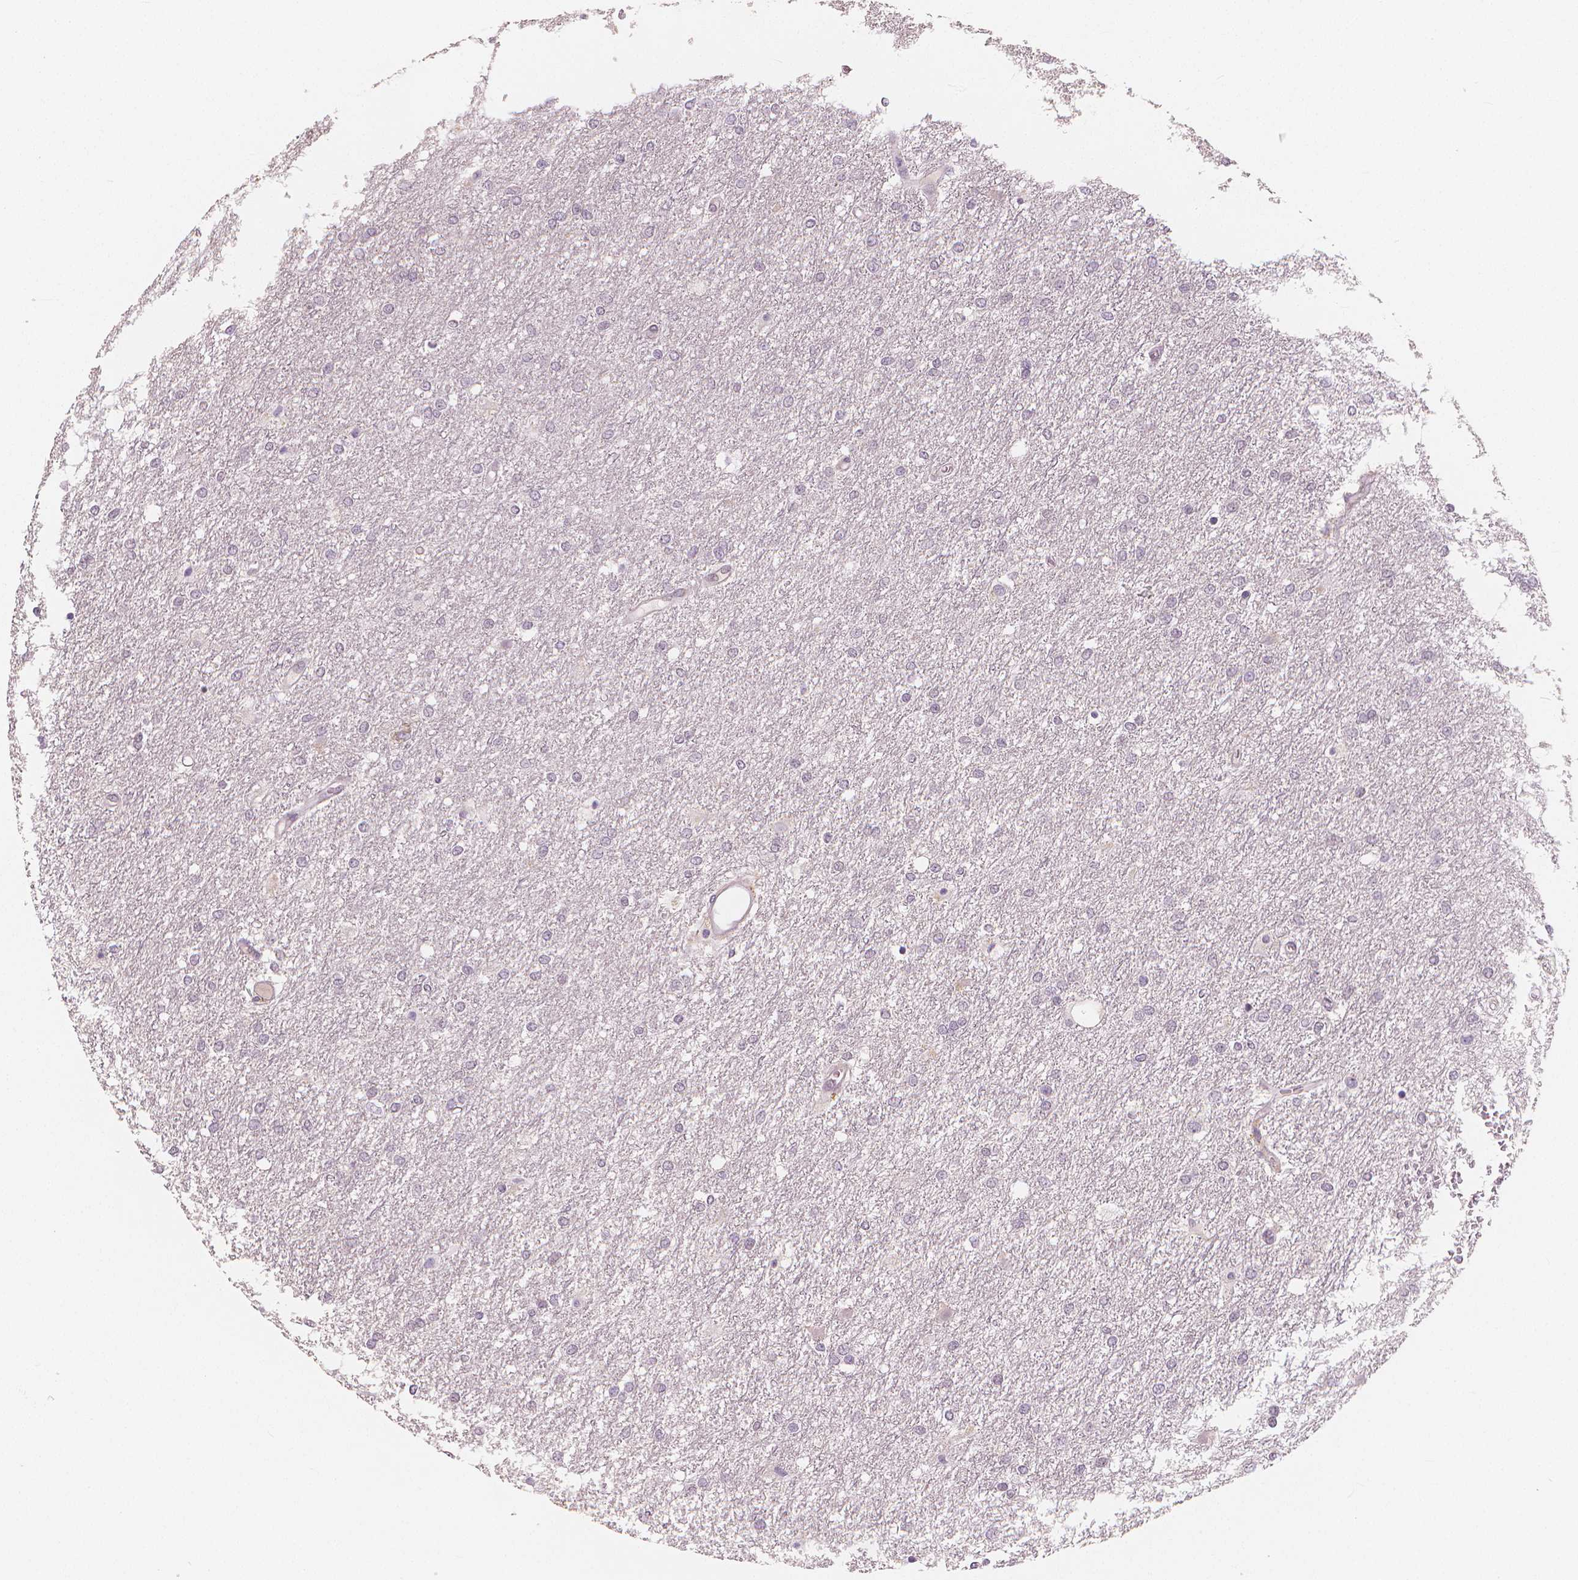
{"staining": {"intensity": "negative", "quantity": "none", "location": "none"}, "tissue": "glioma", "cell_type": "Tumor cells", "image_type": "cancer", "snomed": [{"axis": "morphology", "description": "Glioma, malignant, High grade"}, {"axis": "topography", "description": "Brain"}], "caption": "This is an IHC micrograph of human glioma. There is no positivity in tumor cells.", "gene": "RNASE7", "patient": {"sex": "female", "age": 61}}